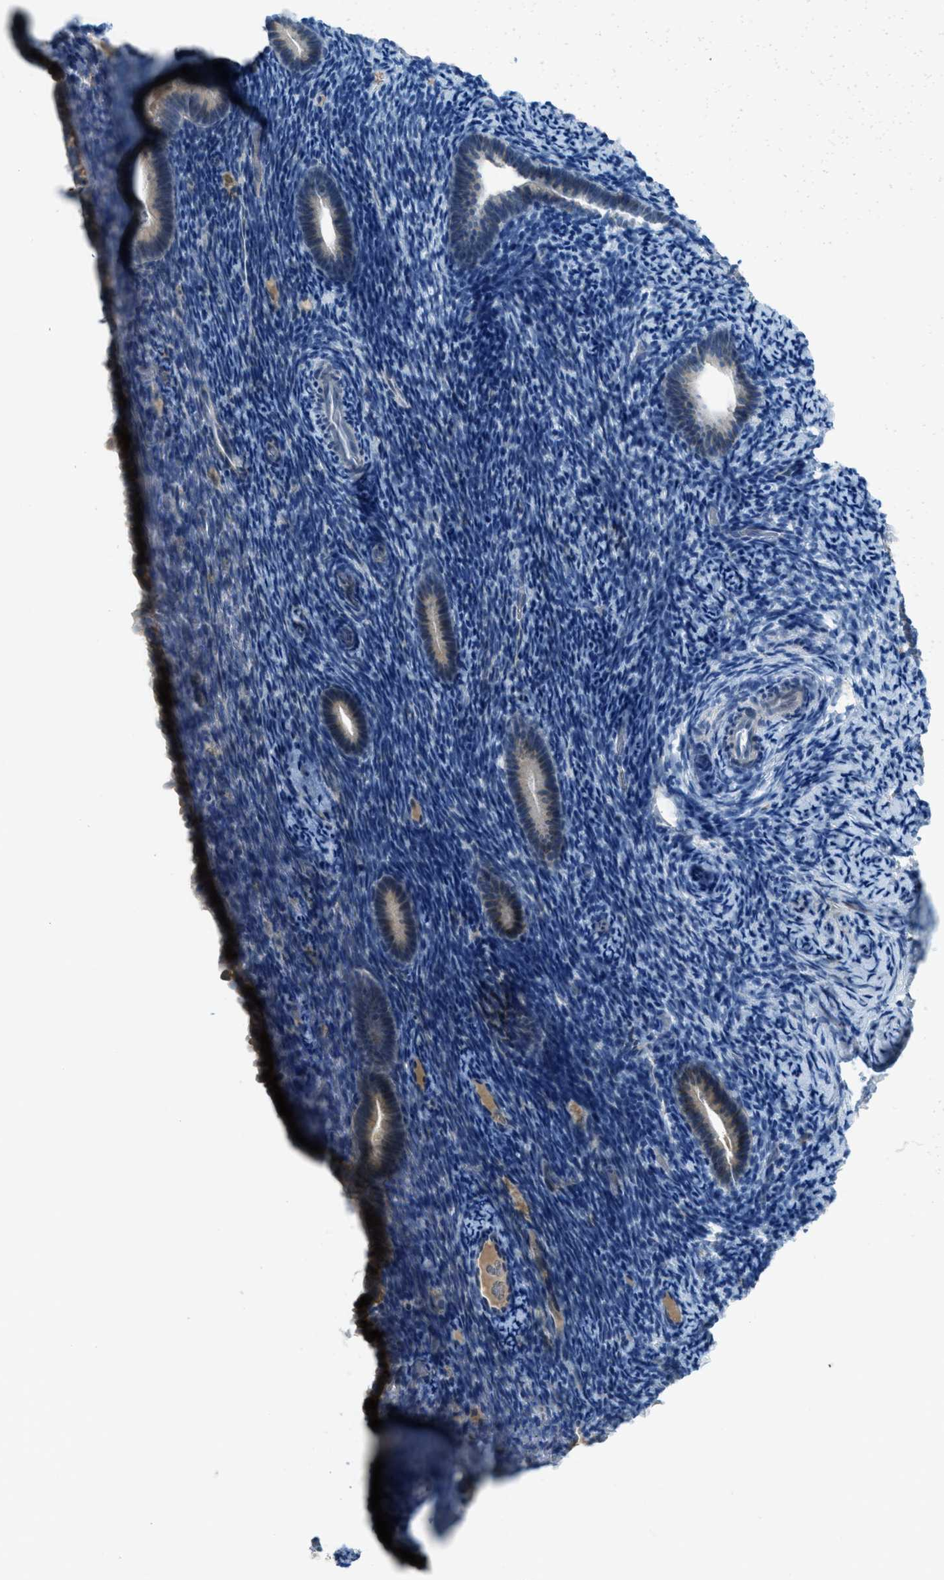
{"staining": {"intensity": "negative", "quantity": "none", "location": "none"}, "tissue": "endometrium", "cell_type": "Cells in endometrial stroma", "image_type": "normal", "snomed": [{"axis": "morphology", "description": "Normal tissue, NOS"}, {"axis": "topography", "description": "Endometrium"}], "caption": "High power microscopy photomicrograph of an immunohistochemistry (IHC) micrograph of normal endometrium, revealing no significant staining in cells in endometrial stroma. The staining was performed using DAB (3,3'-diaminobenzidine) to visualize the protein expression in brown, while the nuclei were stained in blue with hematoxylin (Magnification: 20x).", "gene": "KLHL8", "patient": {"sex": "female", "age": 51}}